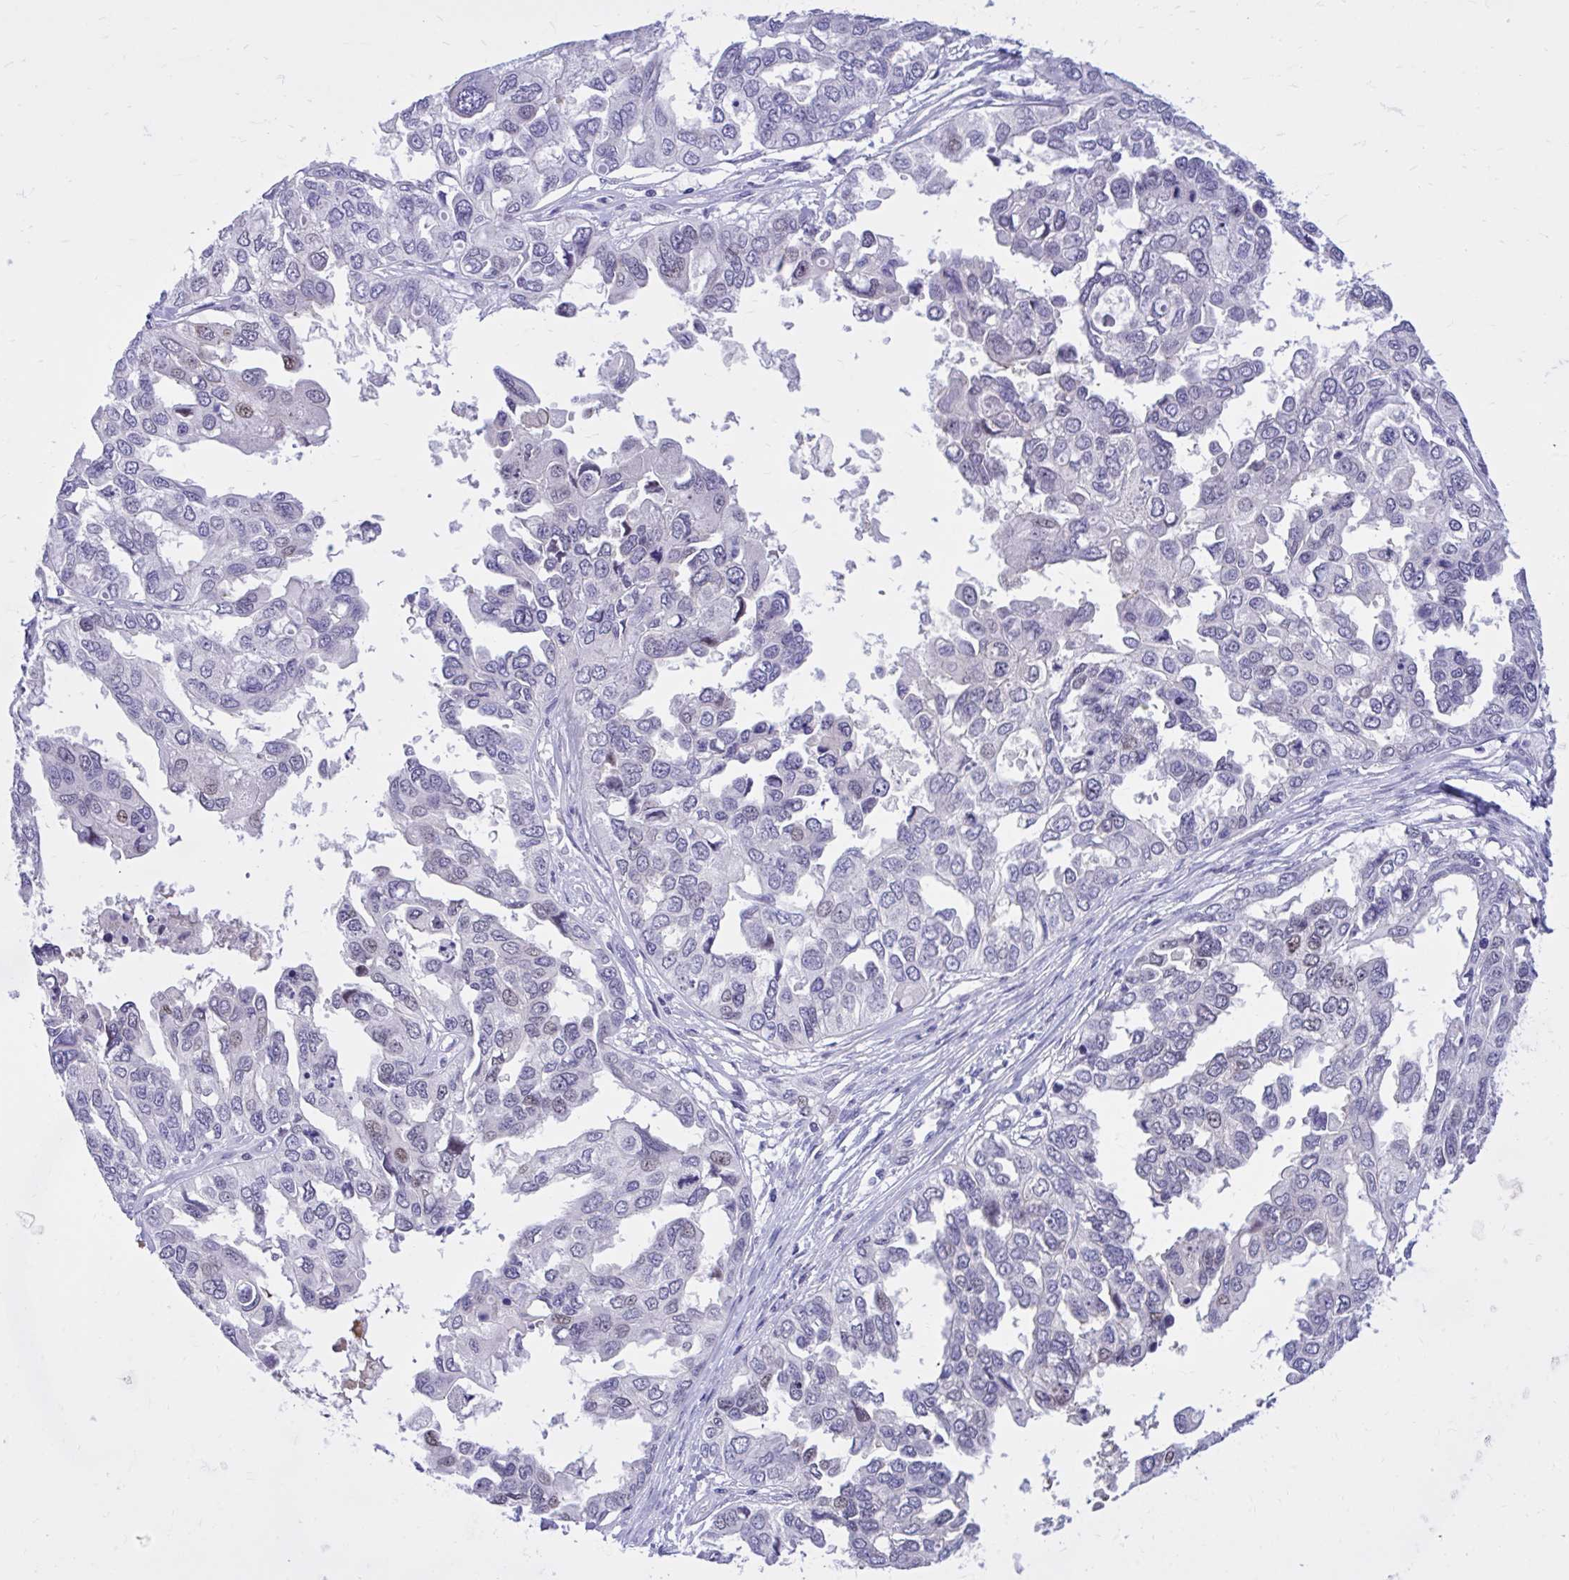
{"staining": {"intensity": "weak", "quantity": "<25%", "location": "nuclear"}, "tissue": "ovarian cancer", "cell_type": "Tumor cells", "image_type": "cancer", "snomed": [{"axis": "morphology", "description": "Cystadenocarcinoma, serous, NOS"}, {"axis": "topography", "description": "Ovary"}], "caption": "DAB (3,3'-diaminobenzidine) immunohistochemical staining of serous cystadenocarcinoma (ovarian) displays no significant positivity in tumor cells. (DAB (3,3'-diaminobenzidine) IHC visualized using brightfield microscopy, high magnification).", "gene": "ZBTB25", "patient": {"sex": "female", "age": 53}}